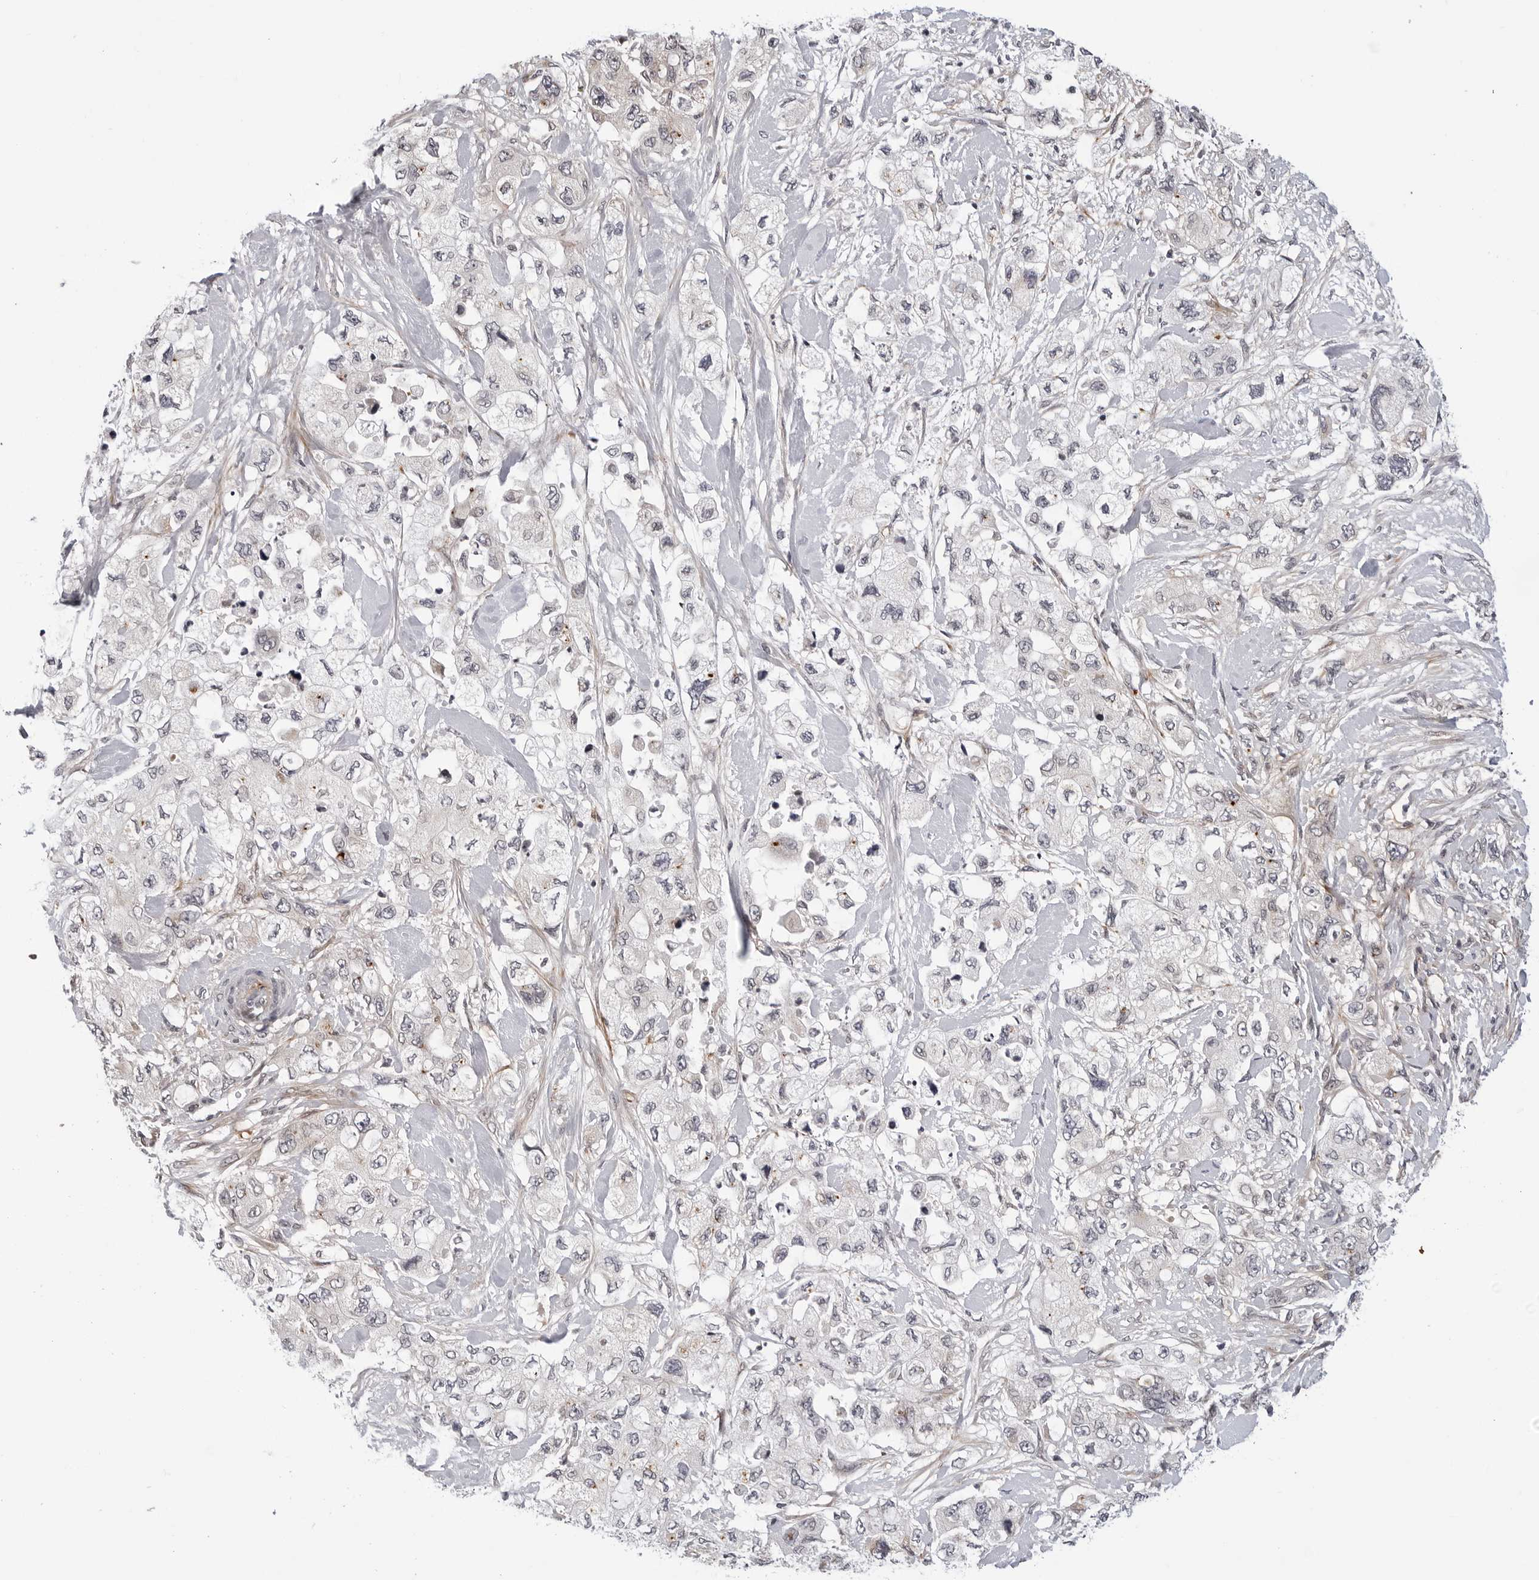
{"staining": {"intensity": "negative", "quantity": "none", "location": "none"}, "tissue": "pancreatic cancer", "cell_type": "Tumor cells", "image_type": "cancer", "snomed": [{"axis": "morphology", "description": "Adenocarcinoma, NOS"}, {"axis": "topography", "description": "Pancreas"}], "caption": "Immunohistochemistry (IHC) of pancreatic cancer (adenocarcinoma) displays no positivity in tumor cells. (DAB immunohistochemistry (IHC) visualized using brightfield microscopy, high magnification).", "gene": "KIAA1614", "patient": {"sex": "female", "age": 73}}